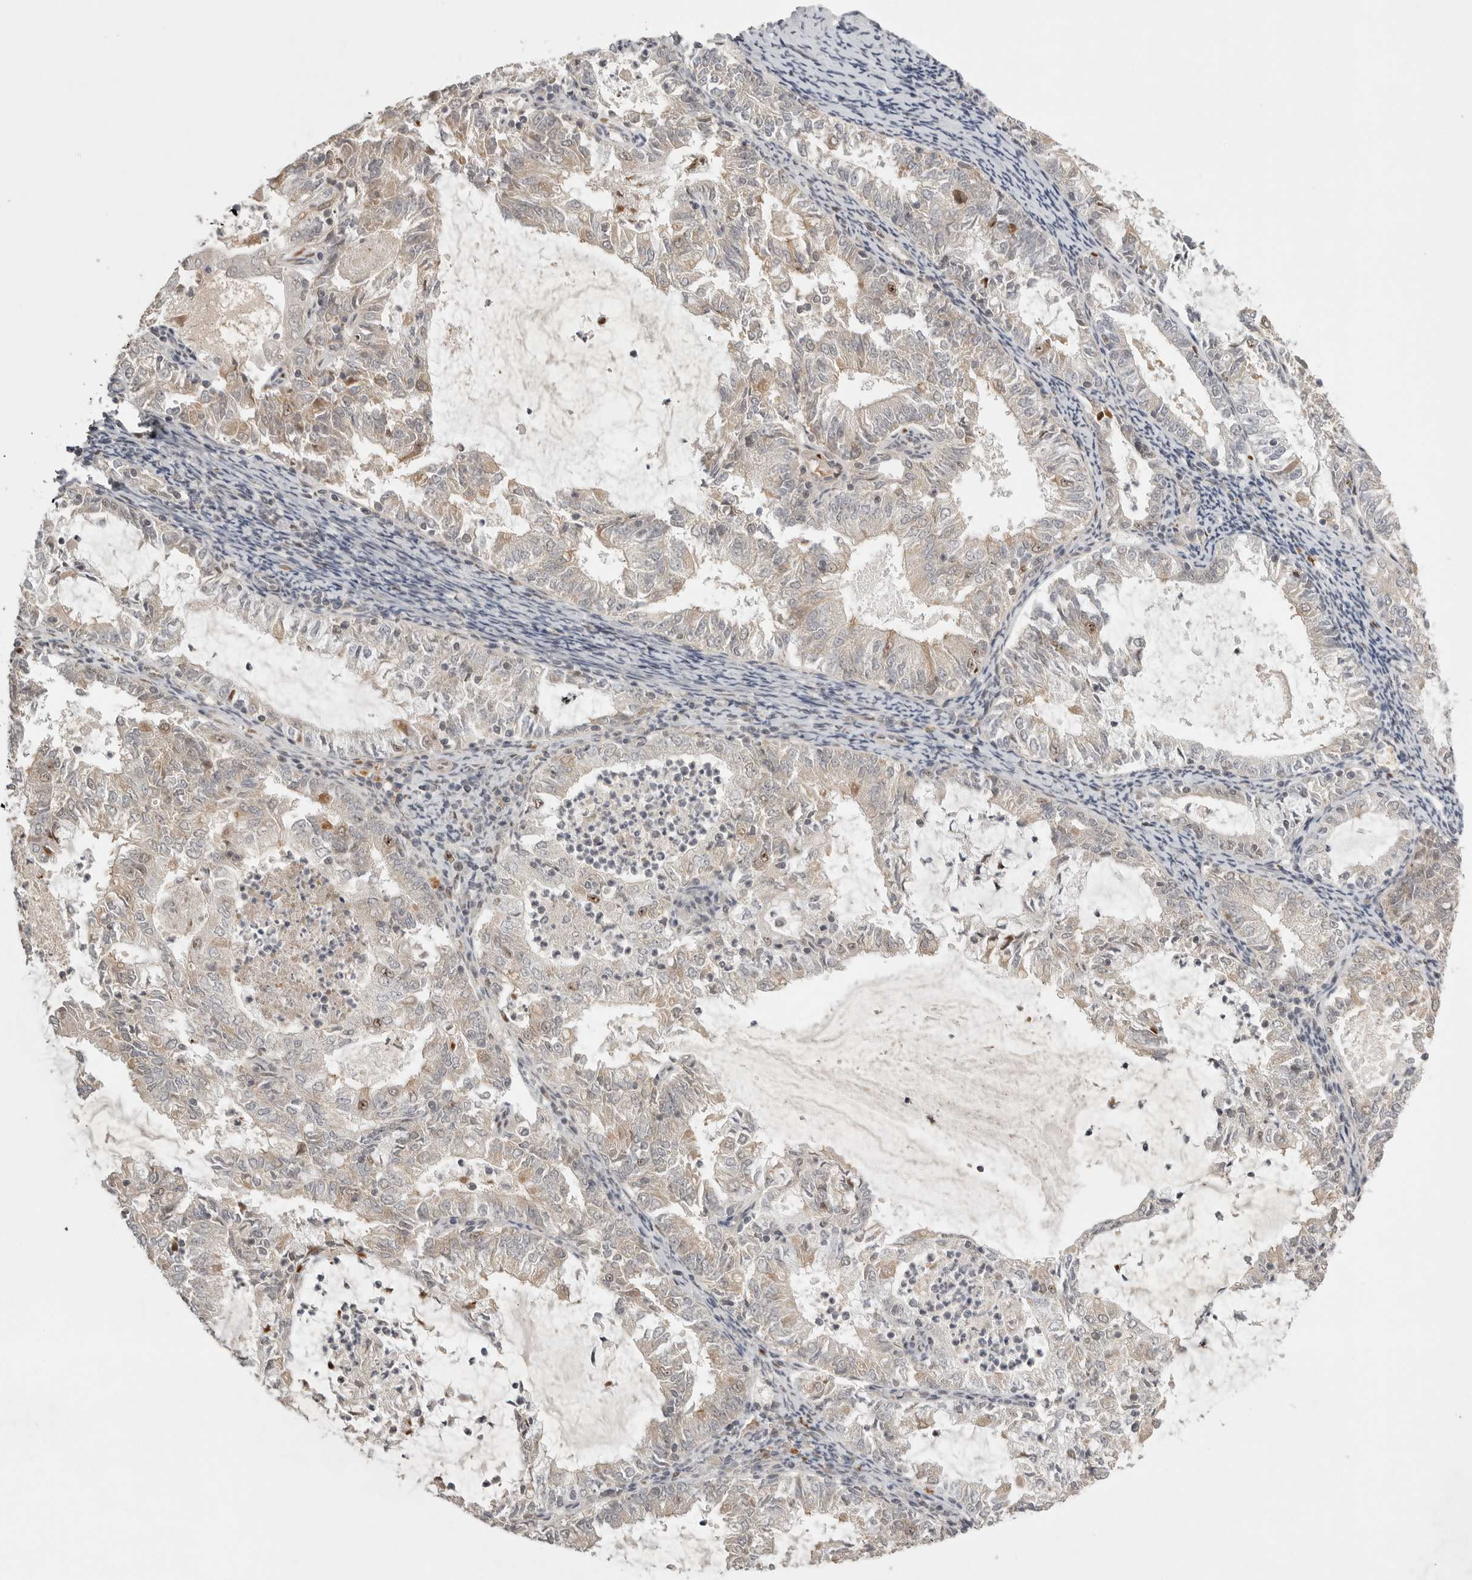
{"staining": {"intensity": "negative", "quantity": "none", "location": "none"}, "tissue": "endometrial cancer", "cell_type": "Tumor cells", "image_type": "cancer", "snomed": [{"axis": "morphology", "description": "Adenocarcinoma, NOS"}, {"axis": "topography", "description": "Endometrium"}], "caption": "Tumor cells are negative for brown protein staining in endometrial cancer.", "gene": "POMP", "patient": {"sex": "female", "age": 57}}